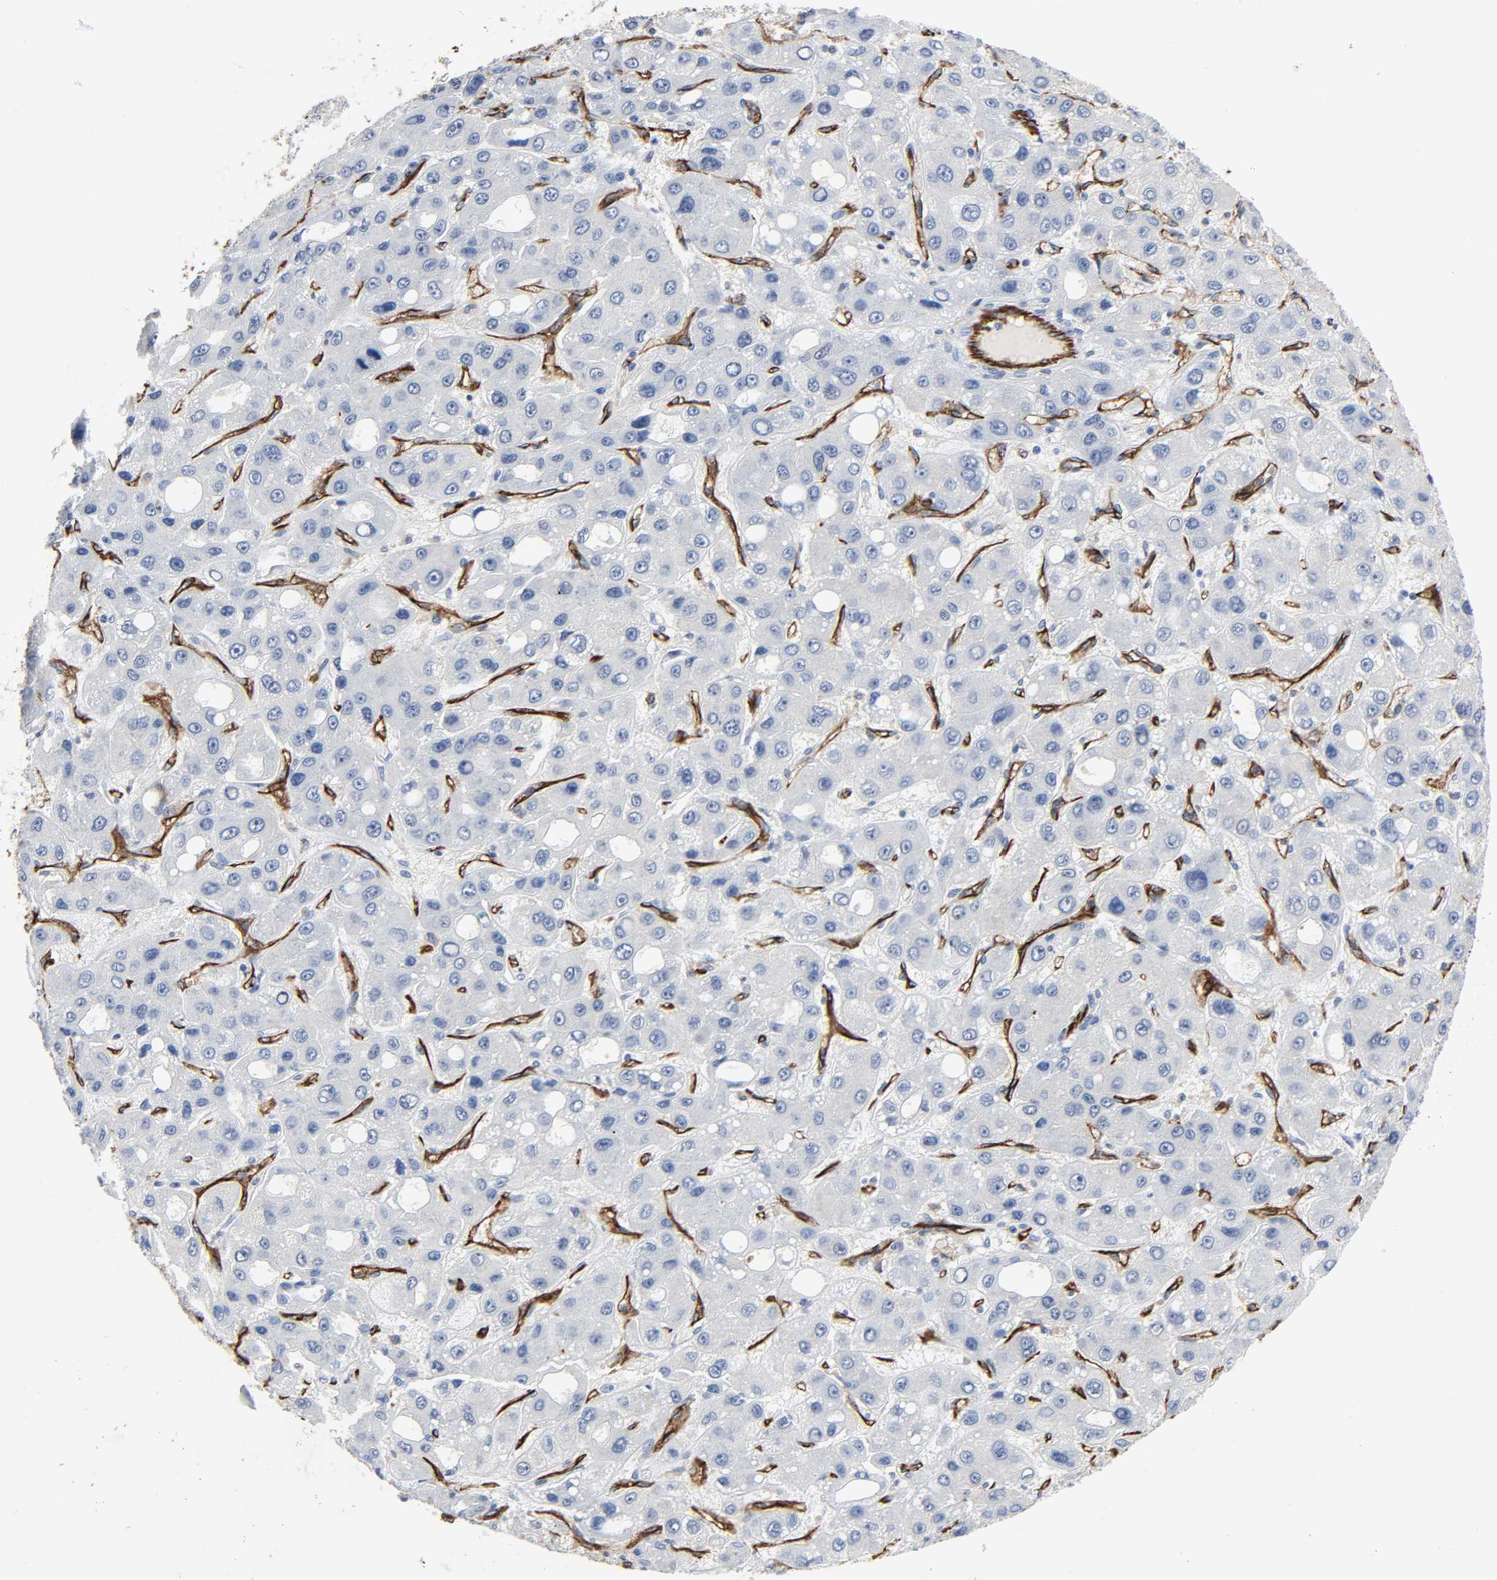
{"staining": {"intensity": "negative", "quantity": "none", "location": "none"}, "tissue": "liver cancer", "cell_type": "Tumor cells", "image_type": "cancer", "snomed": [{"axis": "morphology", "description": "Carcinoma, Hepatocellular, NOS"}, {"axis": "topography", "description": "Liver"}], "caption": "This histopathology image is of liver hepatocellular carcinoma stained with IHC to label a protein in brown with the nuclei are counter-stained blue. There is no positivity in tumor cells.", "gene": "PECAM1", "patient": {"sex": "male", "age": 55}}